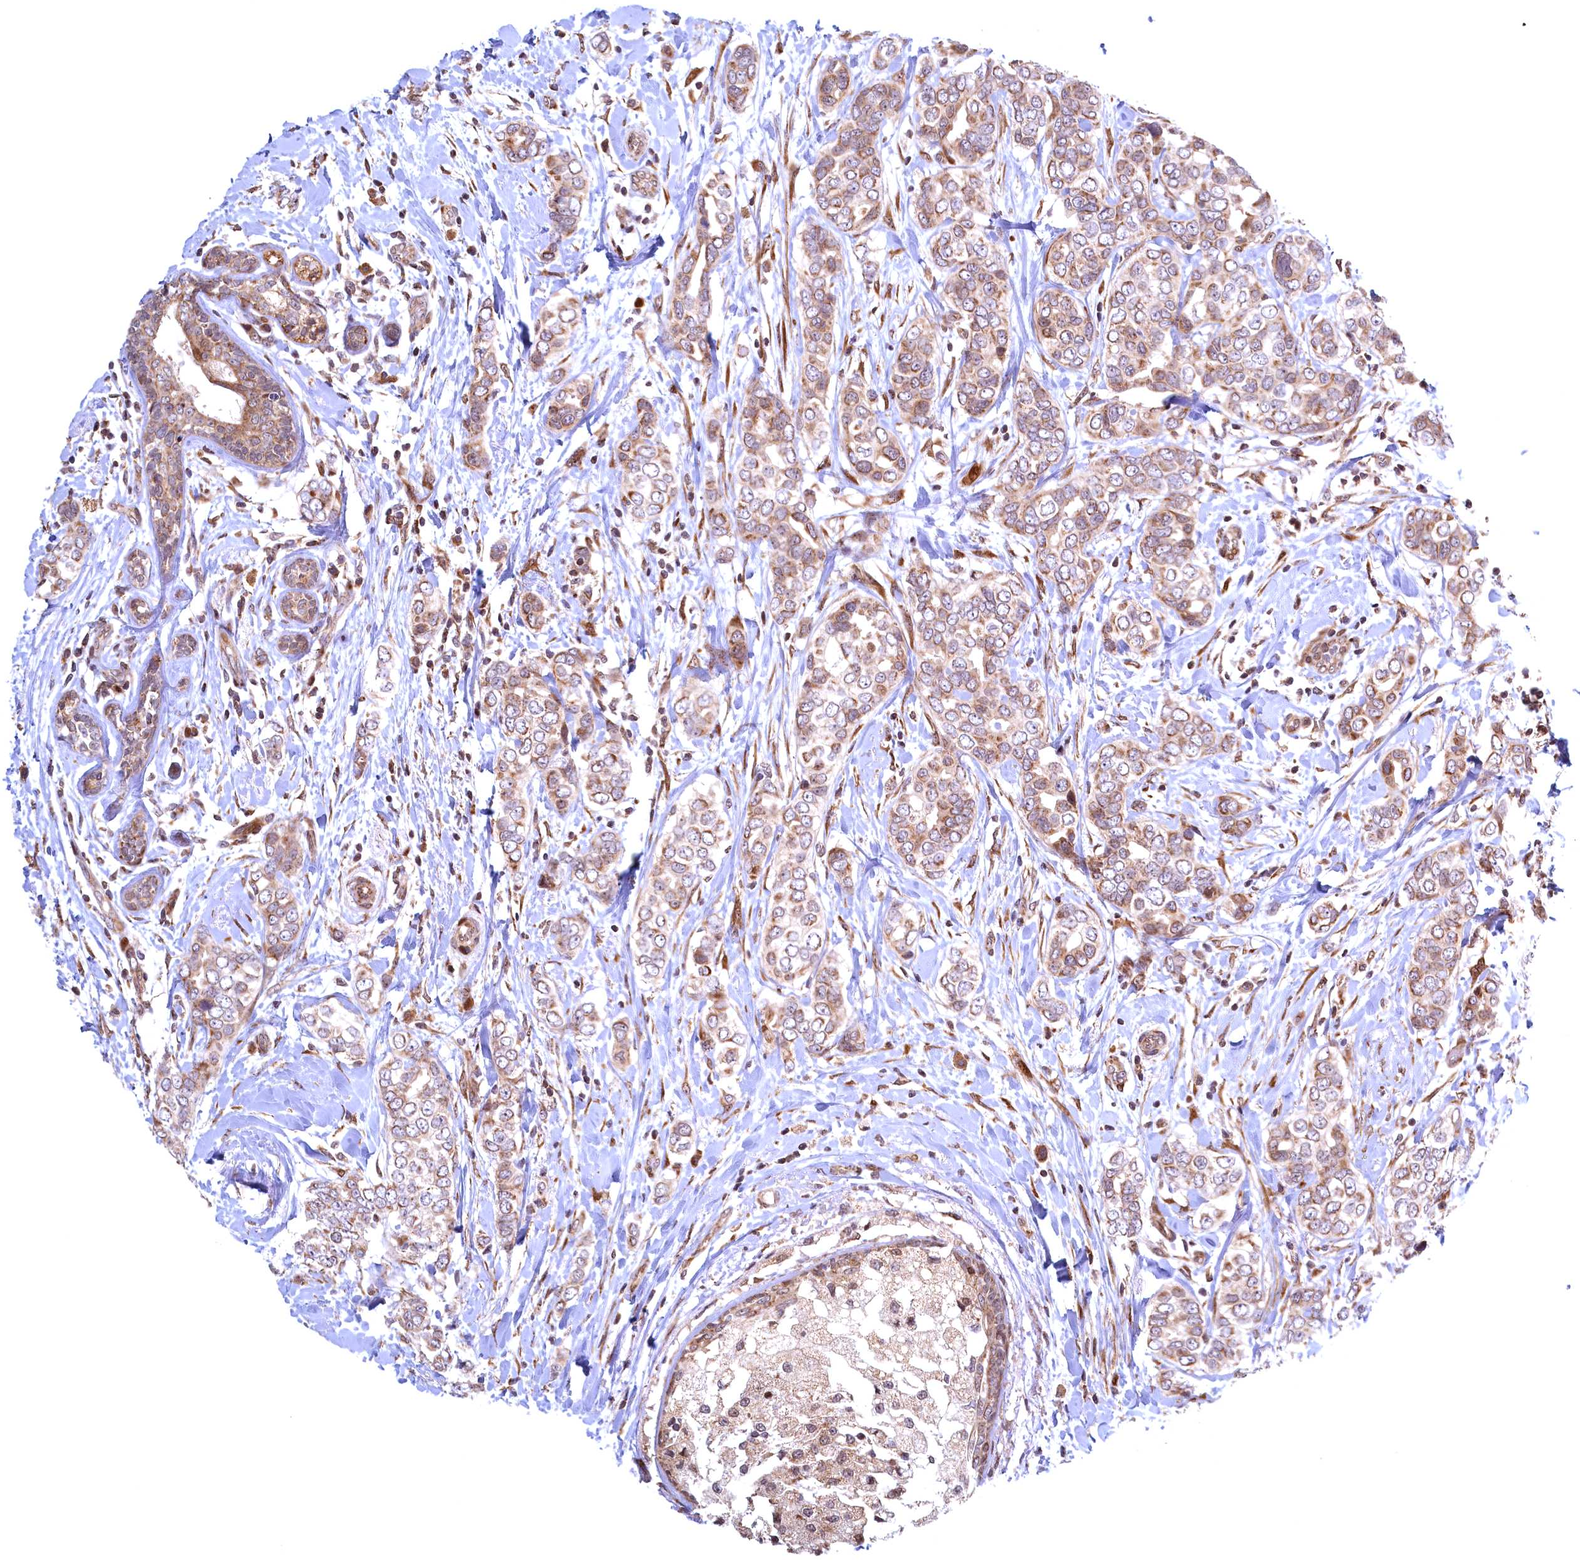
{"staining": {"intensity": "moderate", "quantity": ">75%", "location": "cytoplasmic/membranous"}, "tissue": "breast cancer", "cell_type": "Tumor cells", "image_type": "cancer", "snomed": [{"axis": "morphology", "description": "Lobular carcinoma"}, {"axis": "topography", "description": "Breast"}], "caption": "Lobular carcinoma (breast) stained with a protein marker shows moderate staining in tumor cells.", "gene": "PLA2G10", "patient": {"sex": "female", "age": 51}}